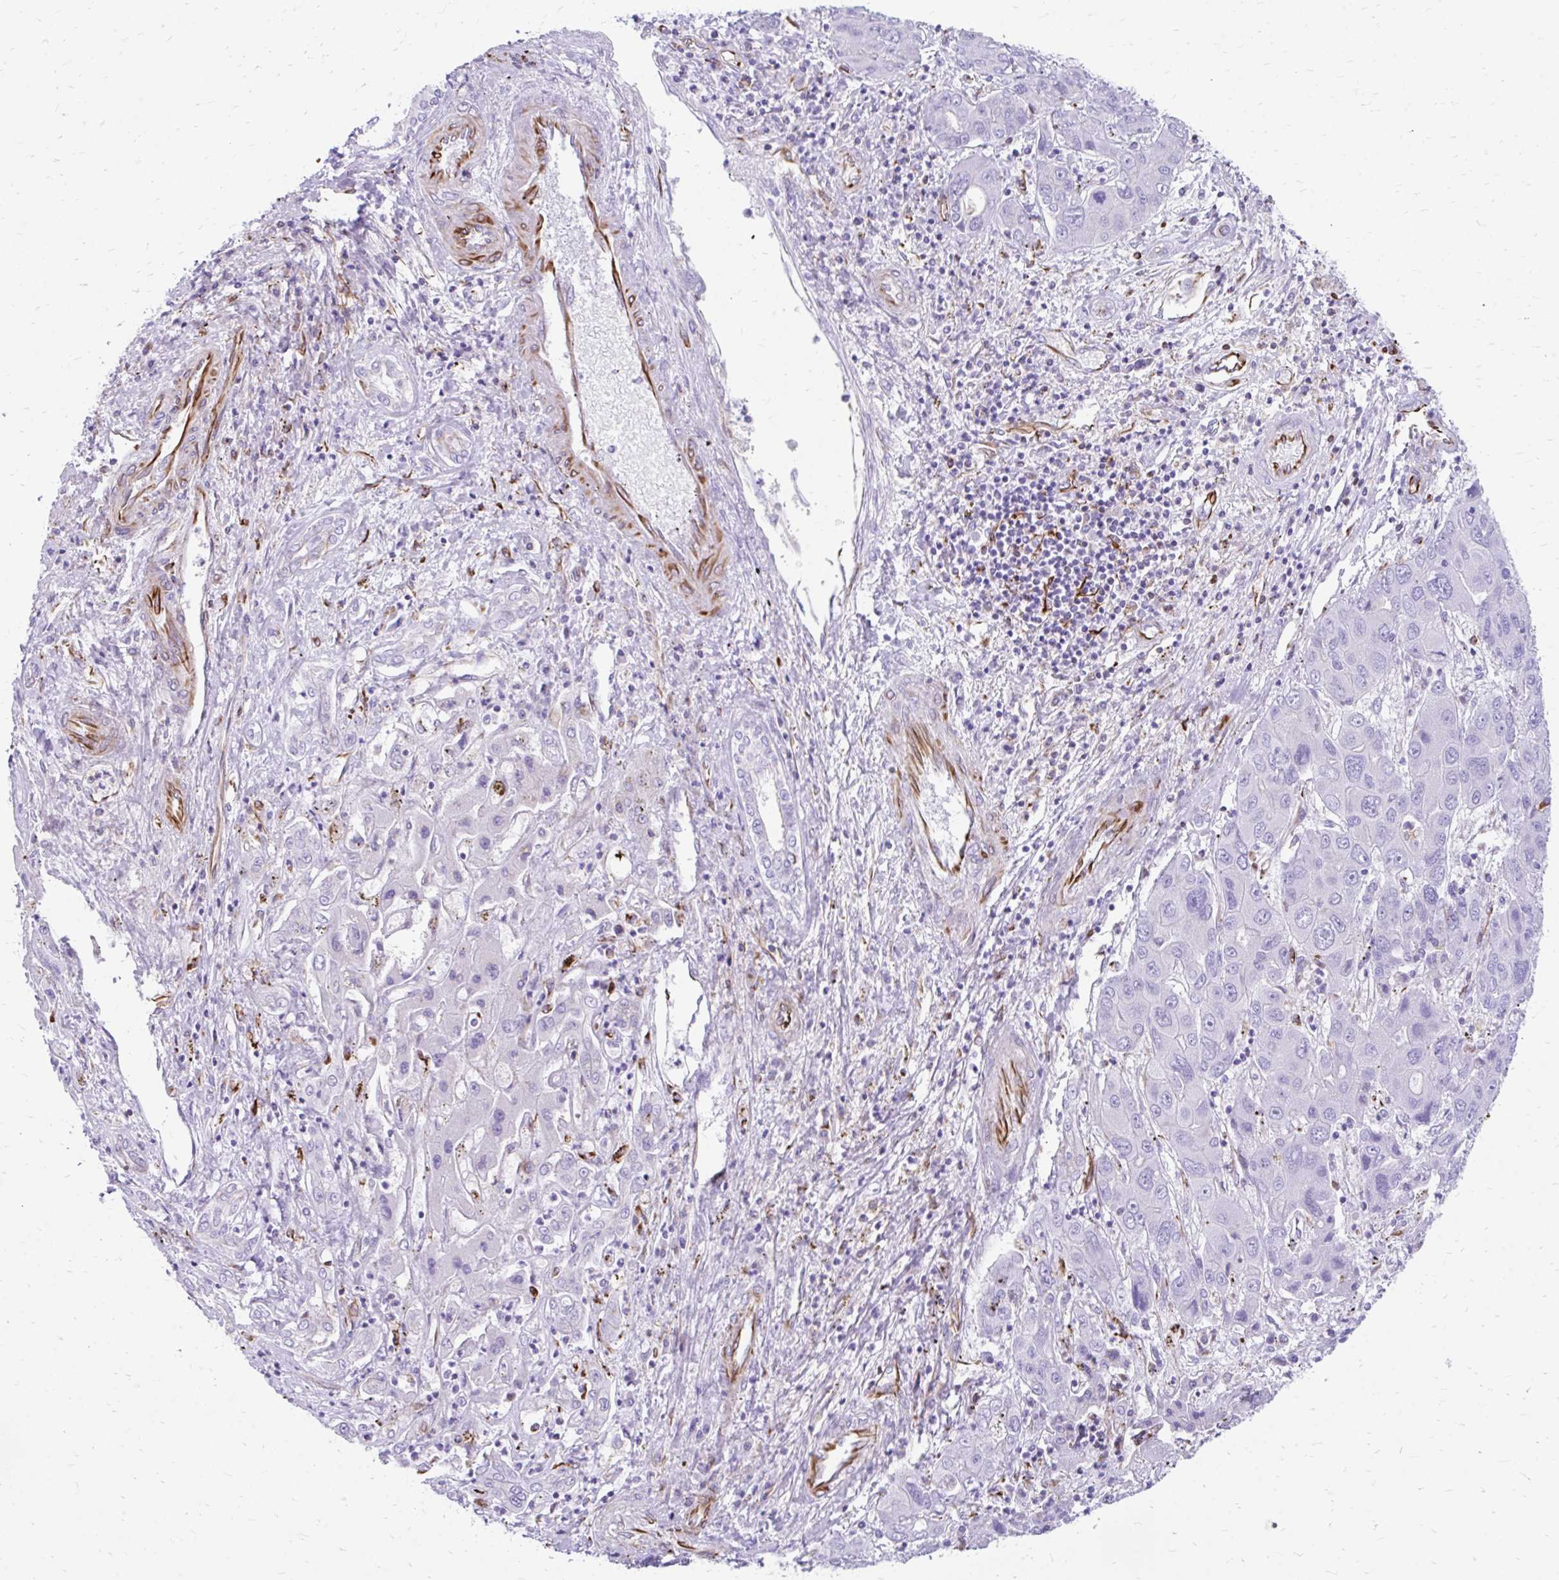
{"staining": {"intensity": "negative", "quantity": "none", "location": "none"}, "tissue": "liver cancer", "cell_type": "Tumor cells", "image_type": "cancer", "snomed": [{"axis": "morphology", "description": "Cholangiocarcinoma"}, {"axis": "topography", "description": "Liver"}], "caption": "Tumor cells are negative for protein expression in human cholangiocarcinoma (liver).", "gene": "ZNF699", "patient": {"sex": "male", "age": 67}}